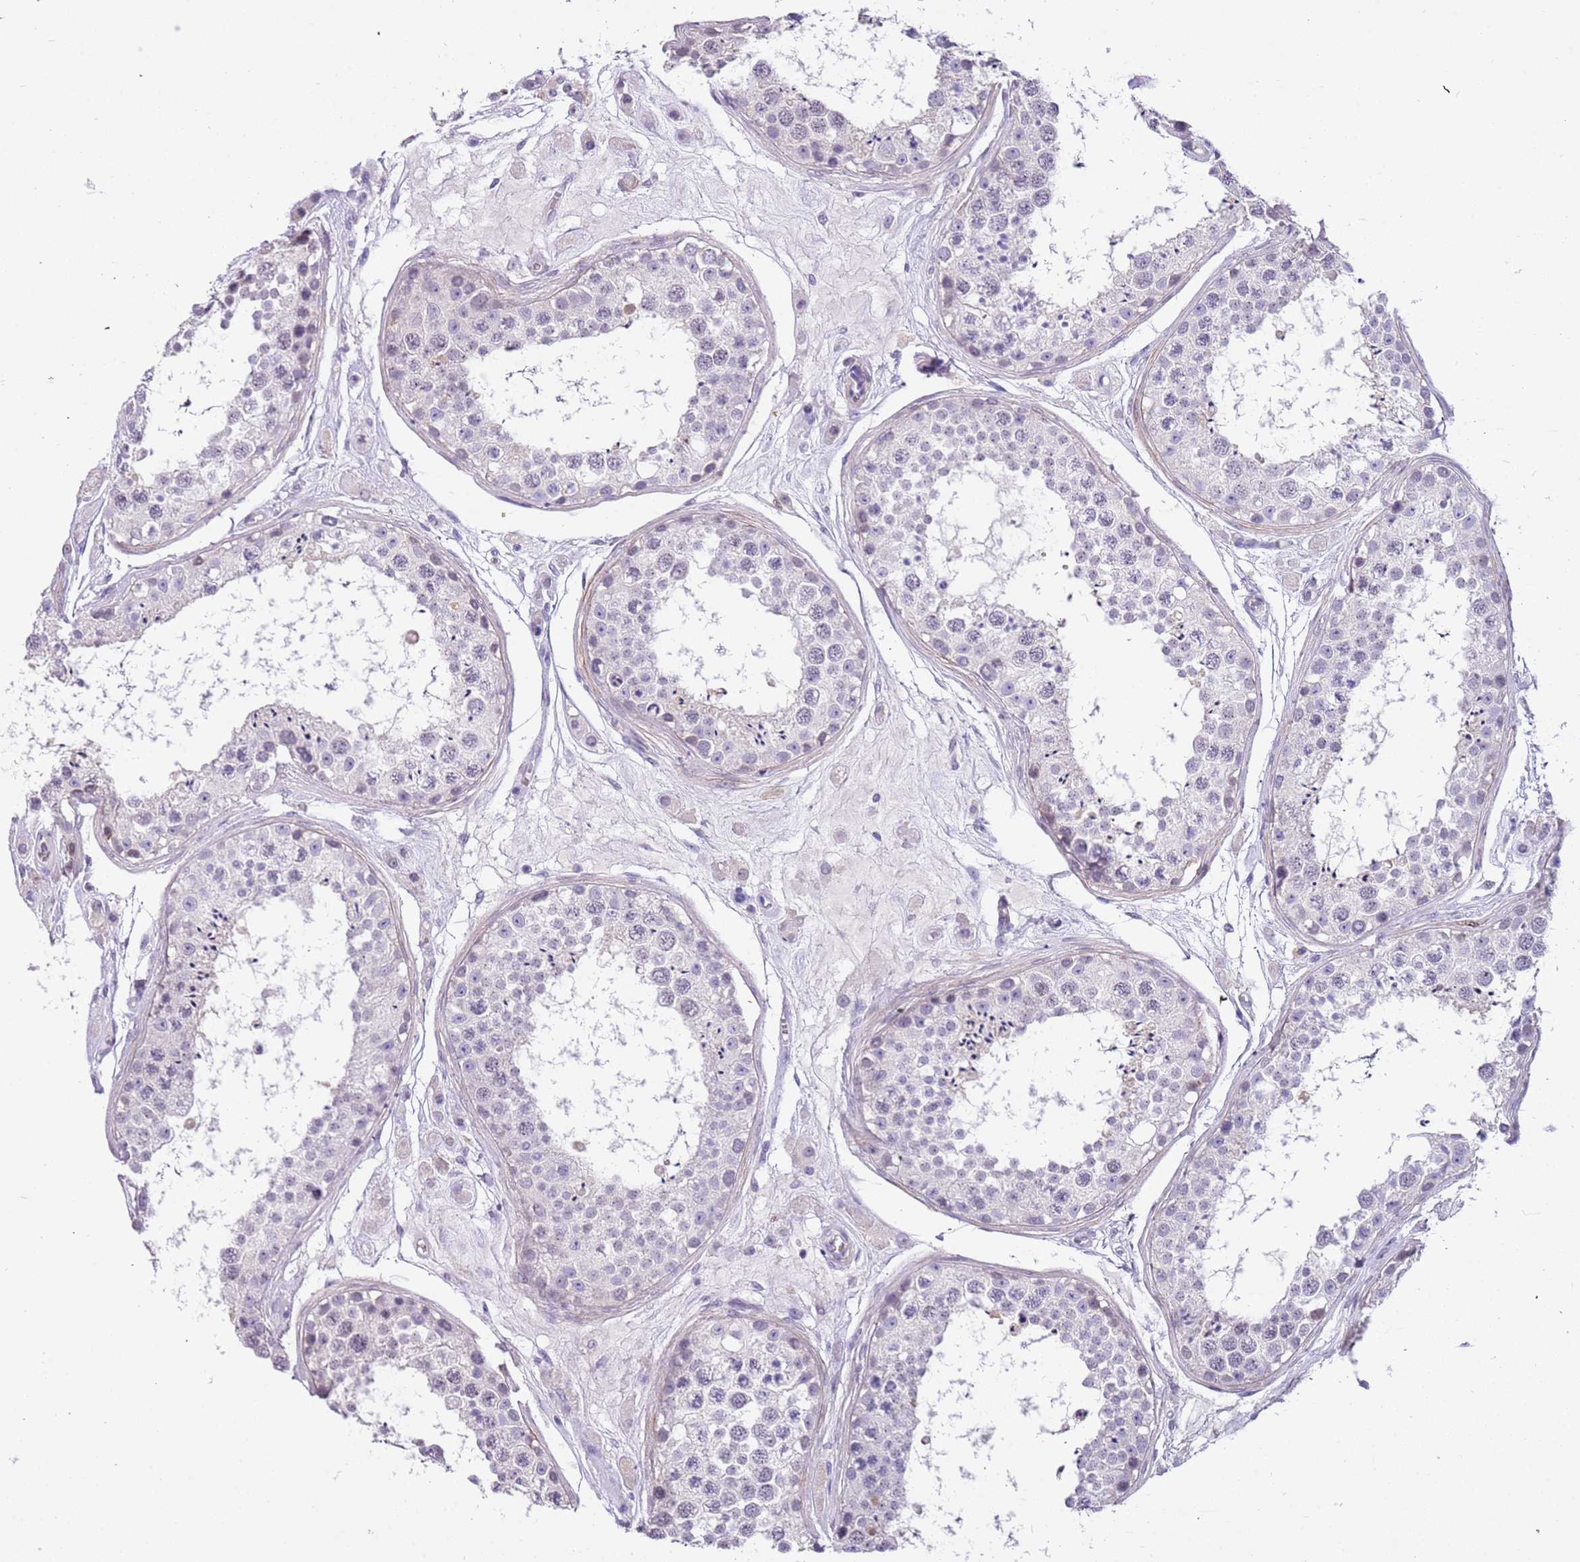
{"staining": {"intensity": "negative", "quantity": "none", "location": "none"}, "tissue": "testis", "cell_type": "Cells in seminiferous ducts", "image_type": "normal", "snomed": [{"axis": "morphology", "description": "Normal tissue, NOS"}, {"axis": "topography", "description": "Testis"}], "caption": "Immunohistochemistry photomicrograph of unremarkable human testis stained for a protein (brown), which demonstrates no expression in cells in seminiferous ducts. Brightfield microscopy of immunohistochemistry (IHC) stained with DAB (brown) and hematoxylin (blue), captured at high magnification.", "gene": "PCGF2", "patient": {"sex": "male", "age": 25}}